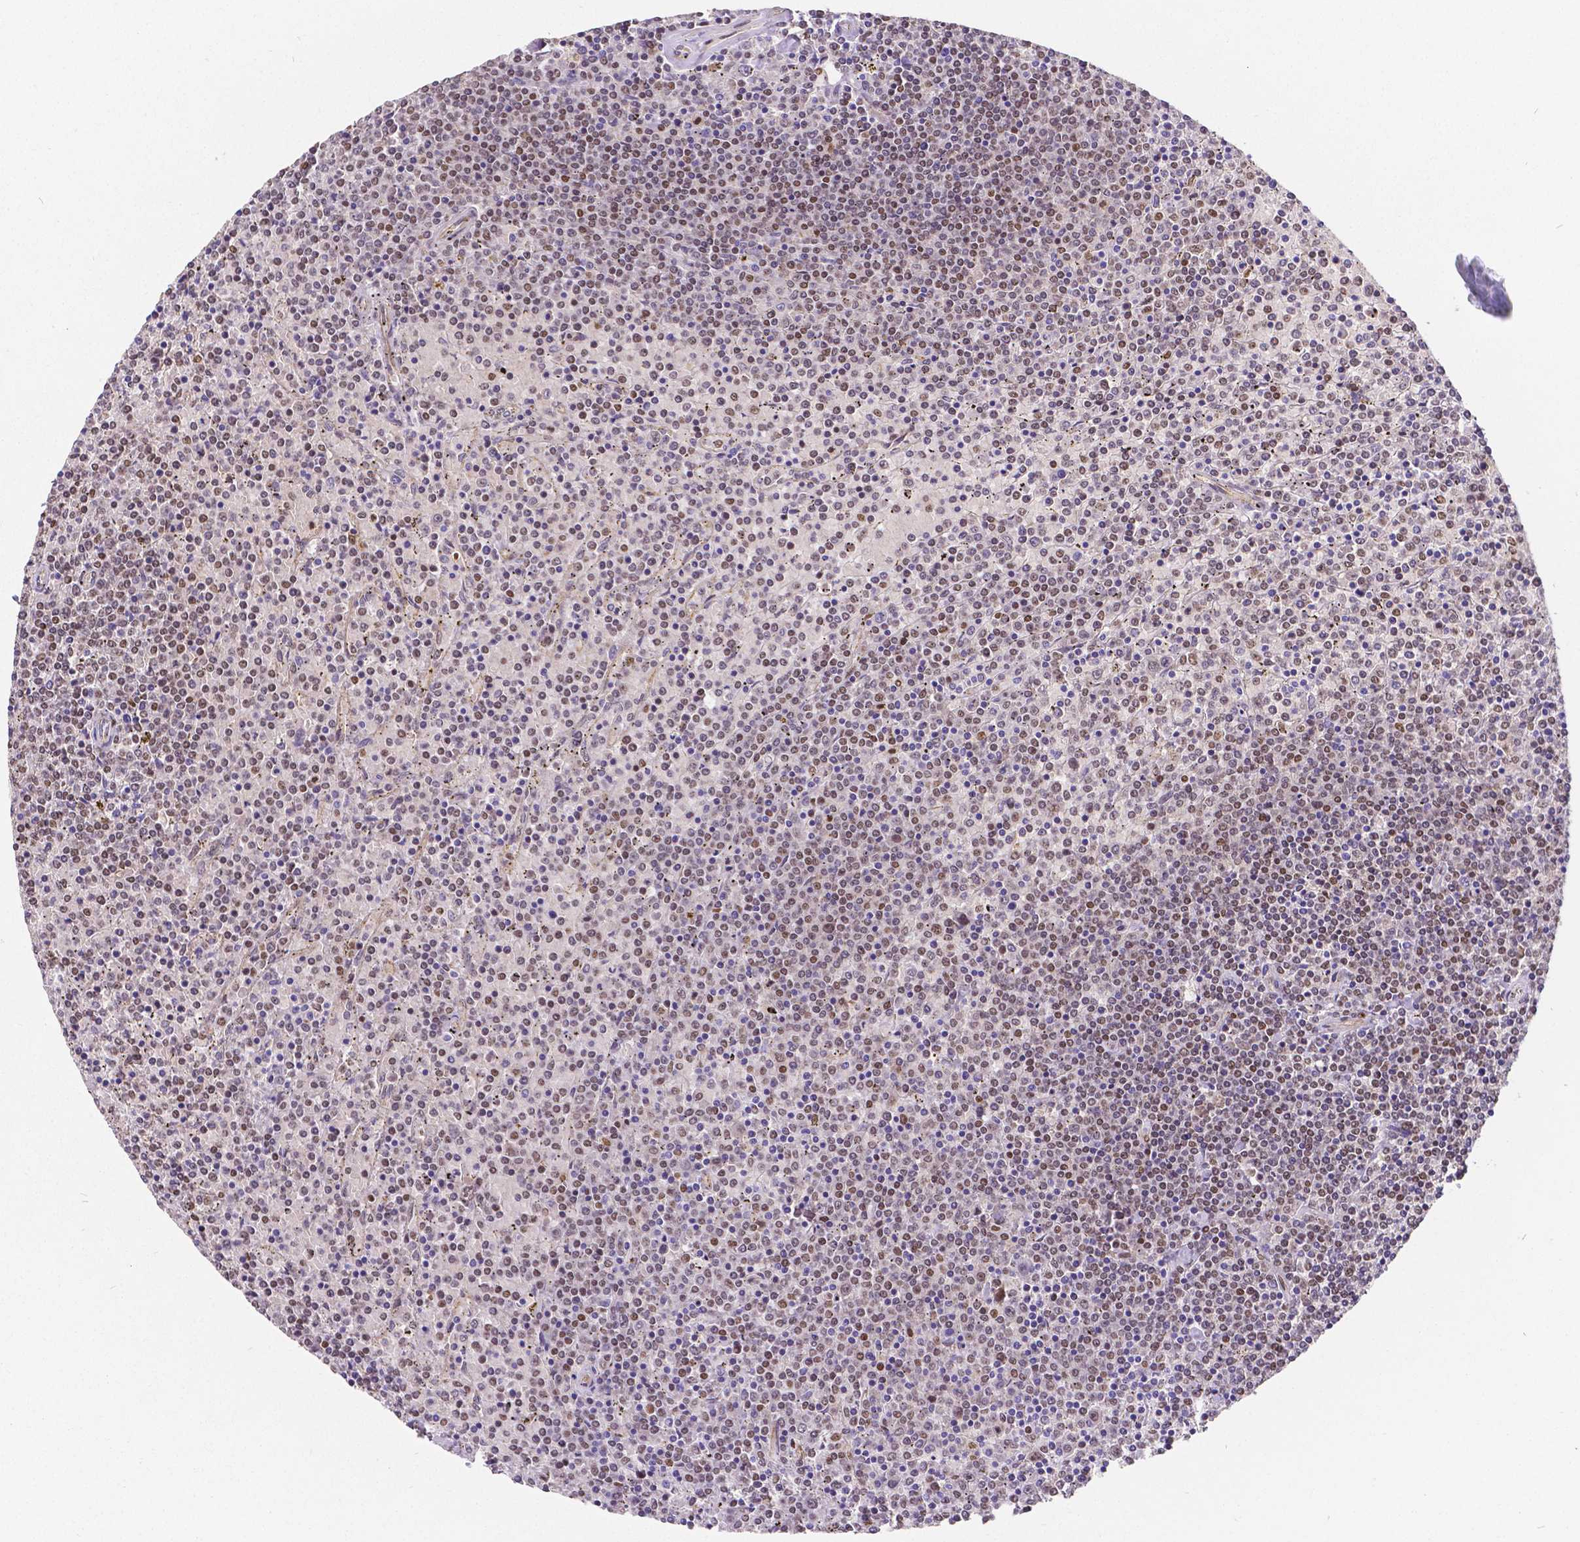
{"staining": {"intensity": "weak", "quantity": "25%-75%", "location": "nuclear"}, "tissue": "lymphoma", "cell_type": "Tumor cells", "image_type": "cancer", "snomed": [{"axis": "morphology", "description": "Malignant lymphoma, non-Hodgkin's type, Low grade"}, {"axis": "topography", "description": "Spleen"}], "caption": "Weak nuclear protein staining is seen in approximately 25%-75% of tumor cells in malignant lymphoma, non-Hodgkin's type (low-grade).", "gene": "MEF2C", "patient": {"sex": "female", "age": 77}}